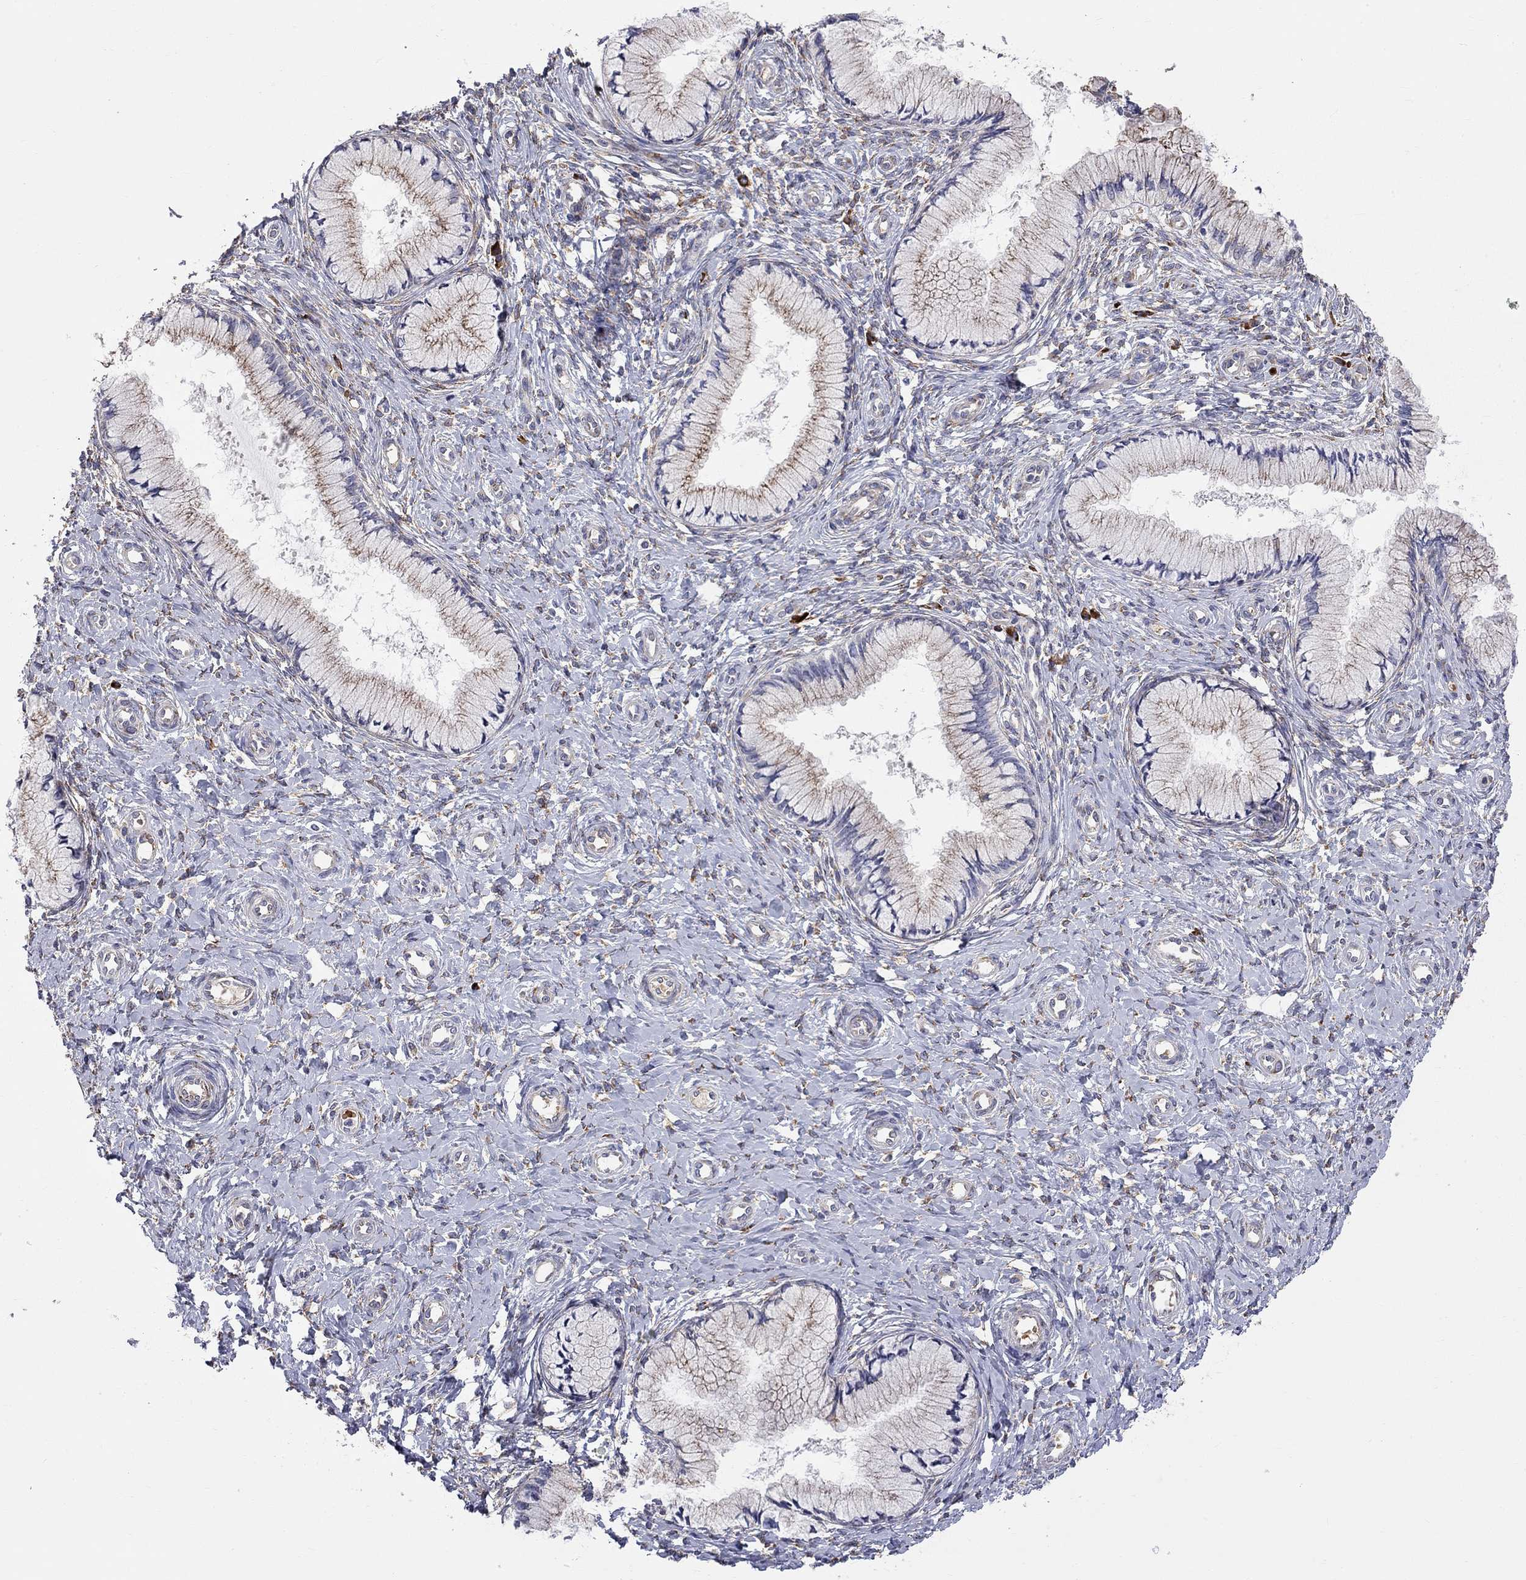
{"staining": {"intensity": "moderate", "quantity": "<25%", "location": "cytoplasmic/membranous"}, "tissue": "cervix", "cell_type": "Glandular cells", "image_type": "normal", "snomed": [{"axis": "morphology", "description": "Normal tissue, NOS"}, {"axis": "topography", "description": "Cervix"}], "caption": "This image demonstrates immunohistochemistry (IHC) staining of unremarkable human cervix, with low moderate cytoplasmic/membranous staining in approximately <25% of glandular cells.", "gene": "CASTOR1", "patient": {"sex": "female", "age": 37}}